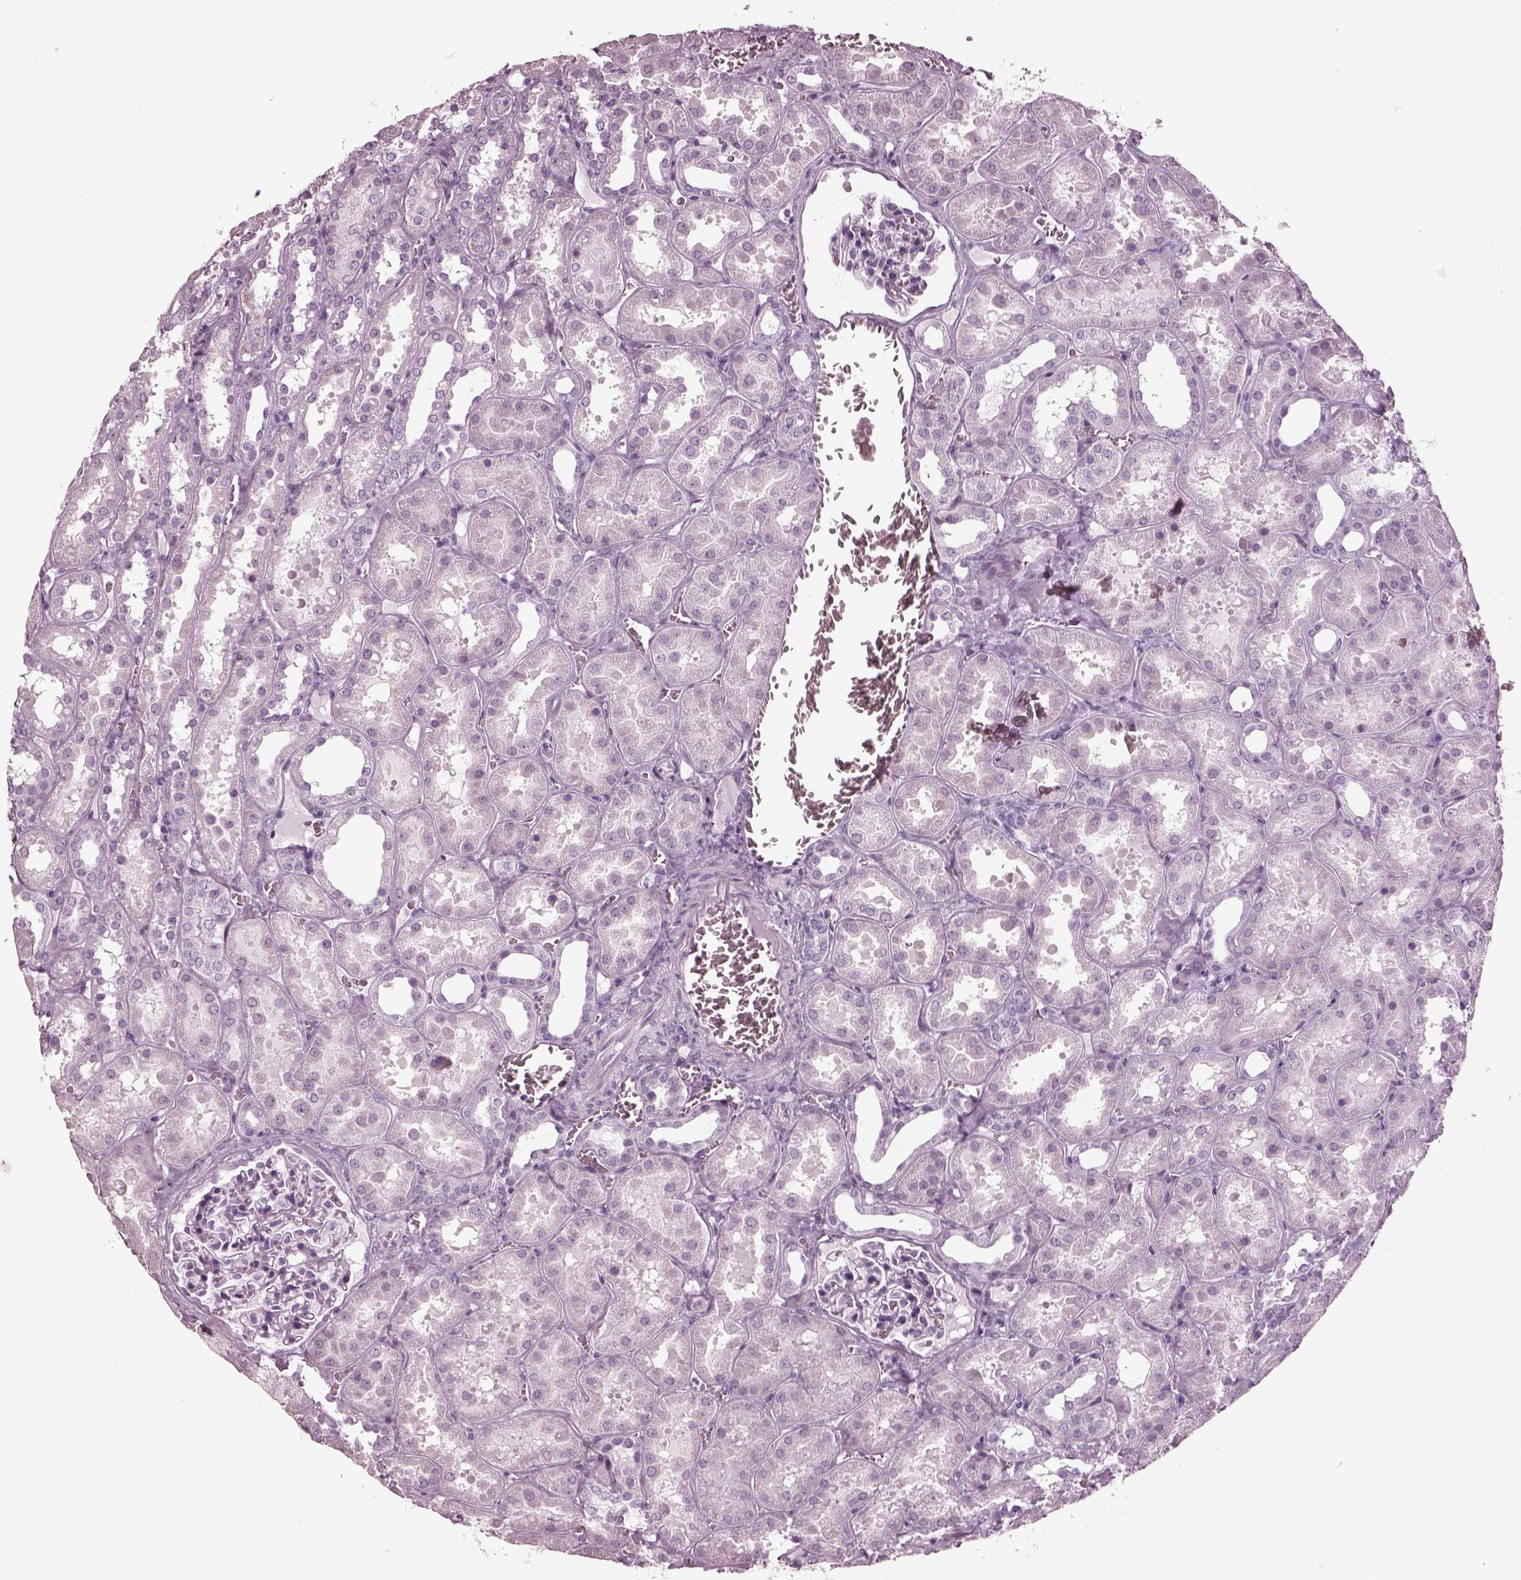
{"staining": {"intensity": "negative", "quantity": "none", "location": "none"}, "tissue": "kidney", "cell_type": "Cells in glomeruli", "image_type": "normal", "snomed": [{"axis": "morphology", "description": "Normal tissue, NOS"}, {"axis": "topography", "description": "Kidney"}], "caption": "A photomicrograph of kidney stained for a protein displays no brown staining in cells in glomeruli. The staining was performed using DAB to visualize the protein expression in brown, while the nuclei were stained in blue with hematoxylin (Magnification: 20x).", "gene": "RCVRN", "patient": {"sex": "female", "age": 41}}